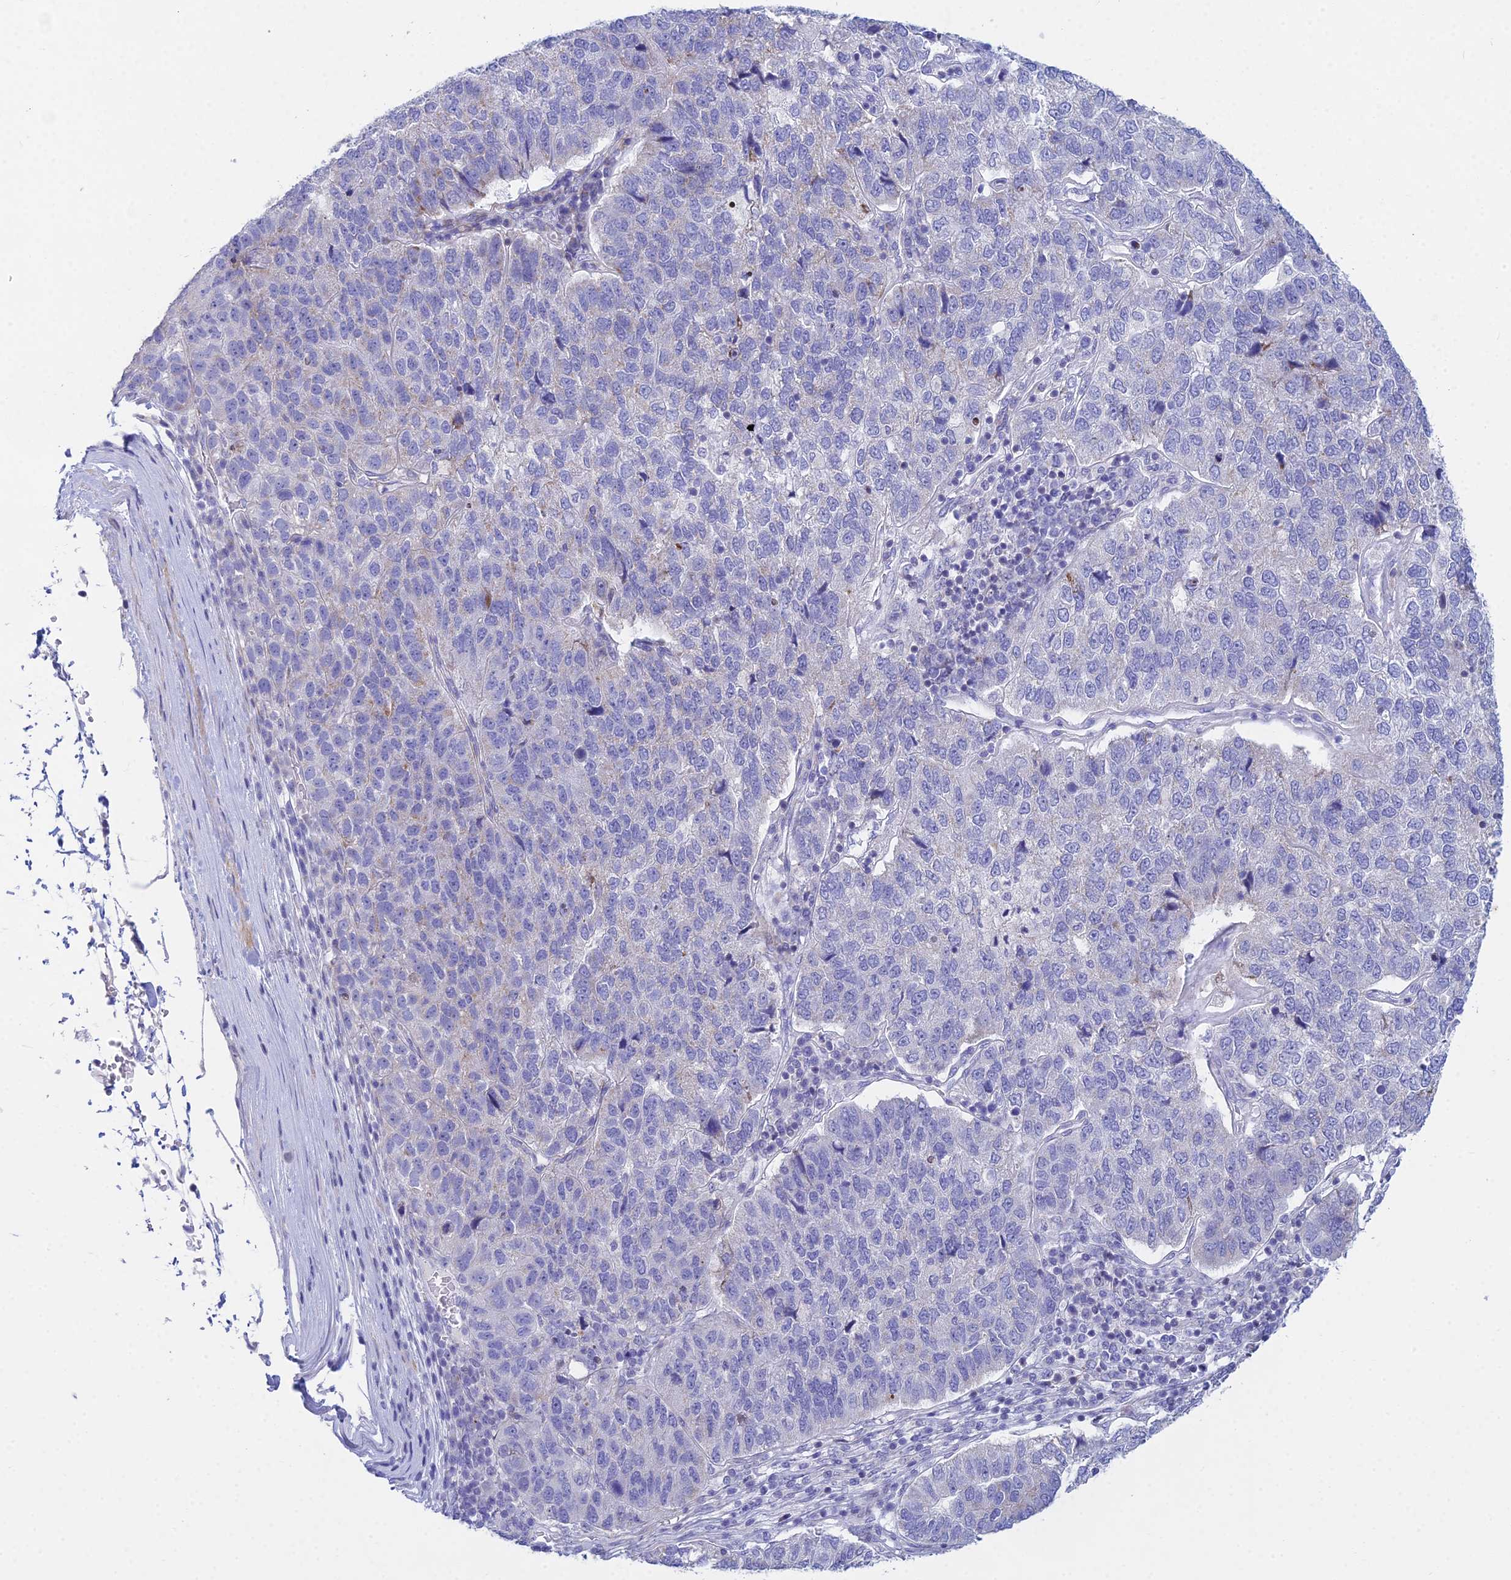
{"staining": {"intensity": "negative", "quantity": "none", "location": "none"}, "tissue": "pancreatic cancer", "cell_type": "Tumor cells", "image_type": "cancer", "snomed": [{"axis": "morphology", "description": "Adenocarcinoma, NOS"}, {"axis": "topography", "description": "Pancreas"}], "caption": "Tumor cells are negative for protein expression in human adenocarcinoma (pancreatic).", "gene": "PRR13", "patient": {"sex": "female", "age": 61}}